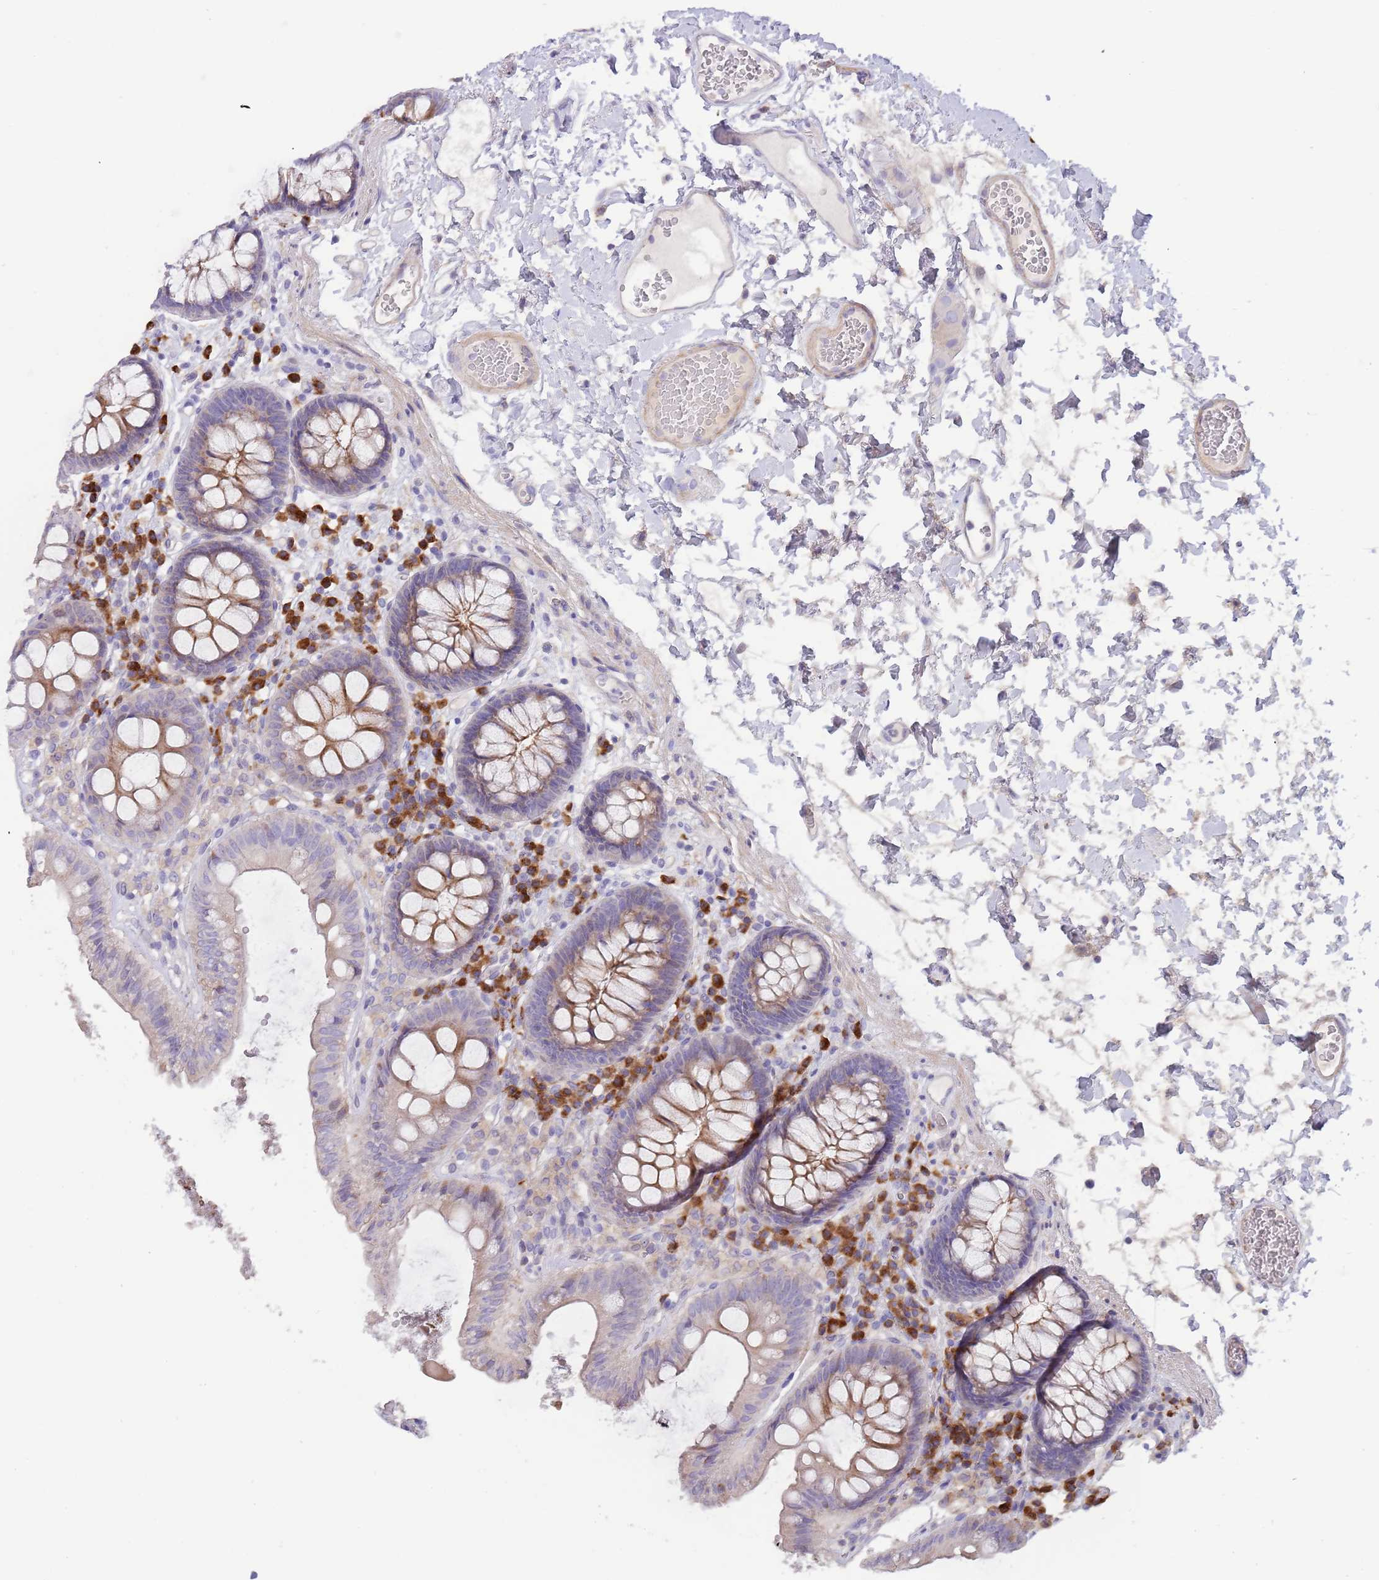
{"staining": {"intensity": "weak", "quantity": ">75%", "location": "cytoplasmic/membranous"}, "tissue": "colon", "cell_type": "Endothelial cells", "image_type": "normal", "snomed": [{"axis": "morphology", "description": "Normal tissue, NOS"}, {"axis": "topography", "description": "Colon"}], "caption": "Protein expression analysis of benign human colon reveals weak cytoplasmic/membranous positivity in approximately >75% of endothelial cells. (IHC, brightfield microscopy, high magnification).", "gene": "SUSD1", "patient": {"sex": "male", "age": 84}}